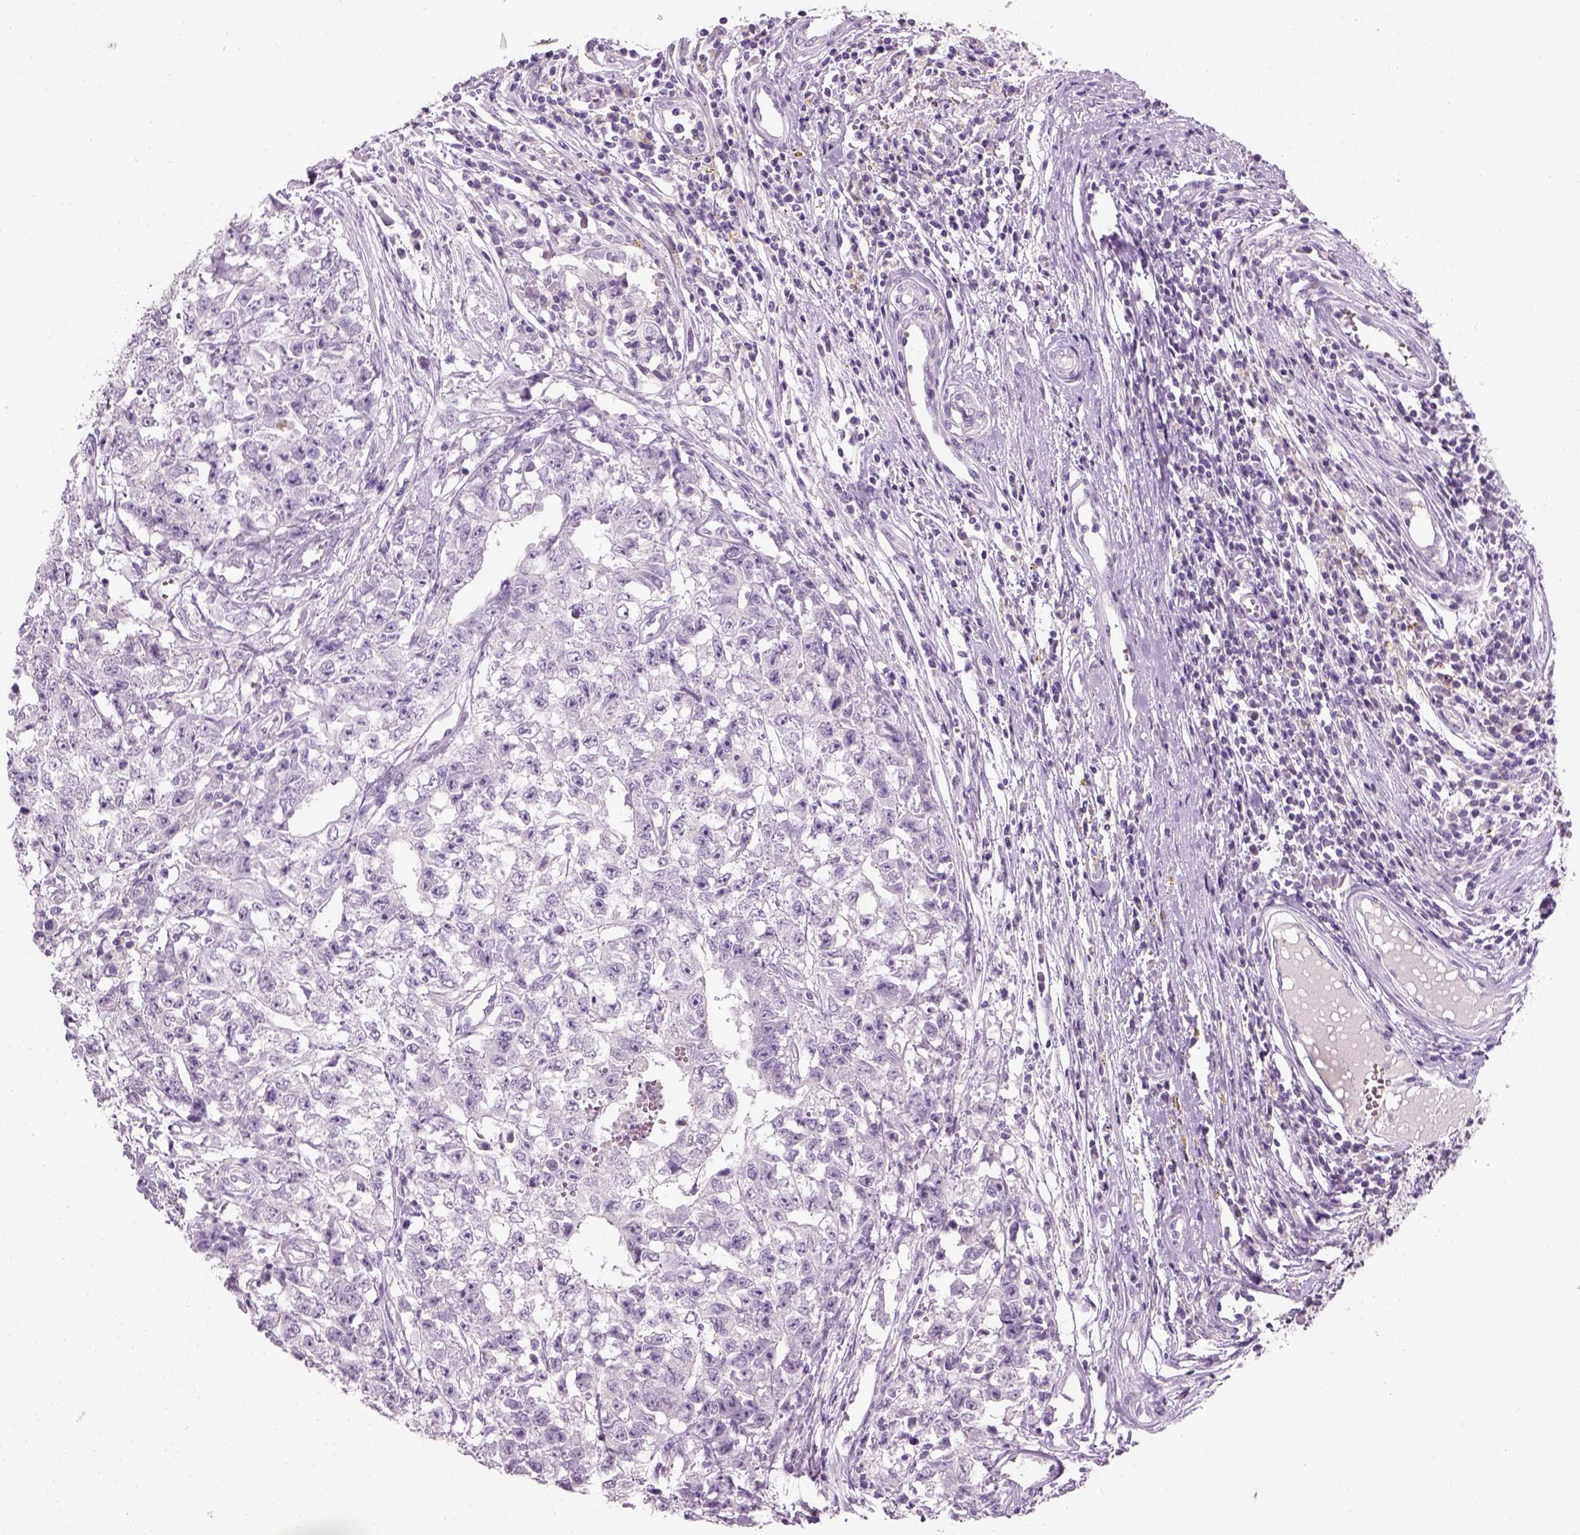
{"staining": {"intensity": "negative", "quantity": "none", "location": "none"}, "tissue": "testis cancer", "cell_type": "Tumor cells", "image_type": "cancer", "snomed": [{"axis": "morphology", "description": "Carcinoma, Embryonal, NOS"}, {"axis": "topography", "description": "Testis"}], "caption": "This histopathology image is of embryonal carcinoma (testis) stained with immunohistochemistry to label a protein in brown with the nuclei are counter-stained blue. There is no staining in tumor cells.", "gene": "TH", "patient": {"sex": "male", "age": 36}}